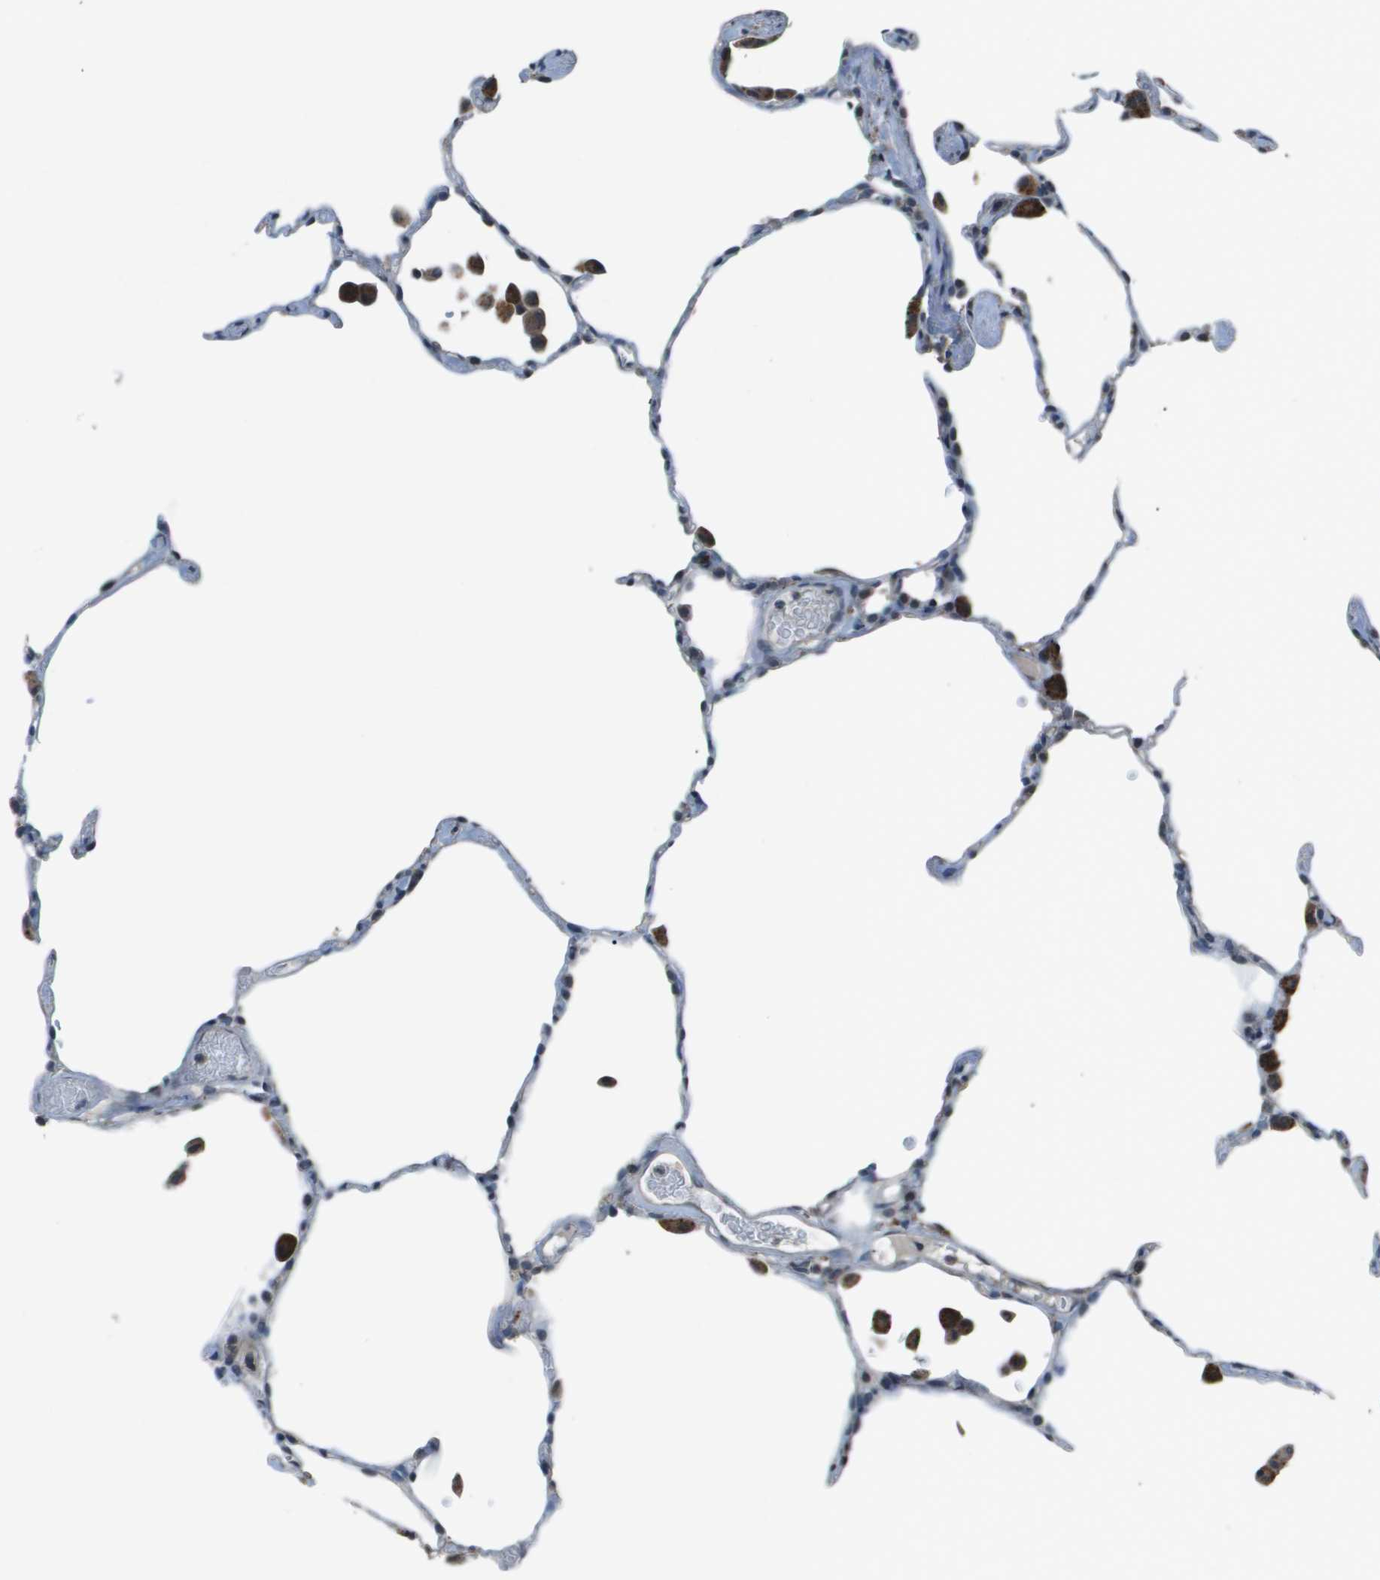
{"staining": {"intensity": "negative", "quantity": "none", "location": "none"}, "tissue": "lung", "cell_type": "Alveolar cells", "image_type": "normal", "snomed": [{"axis": "morphology", "description": "Normal tissue, NOS"}, {"axis": "topography", "description": "Lung"}], "caption": "Immunohistochemistry (IHC) of unremarkable human lung shows no positivity in alveolar cells.", "gene": "GOSR2", "patient": {"sex": "female", "age": 49}}